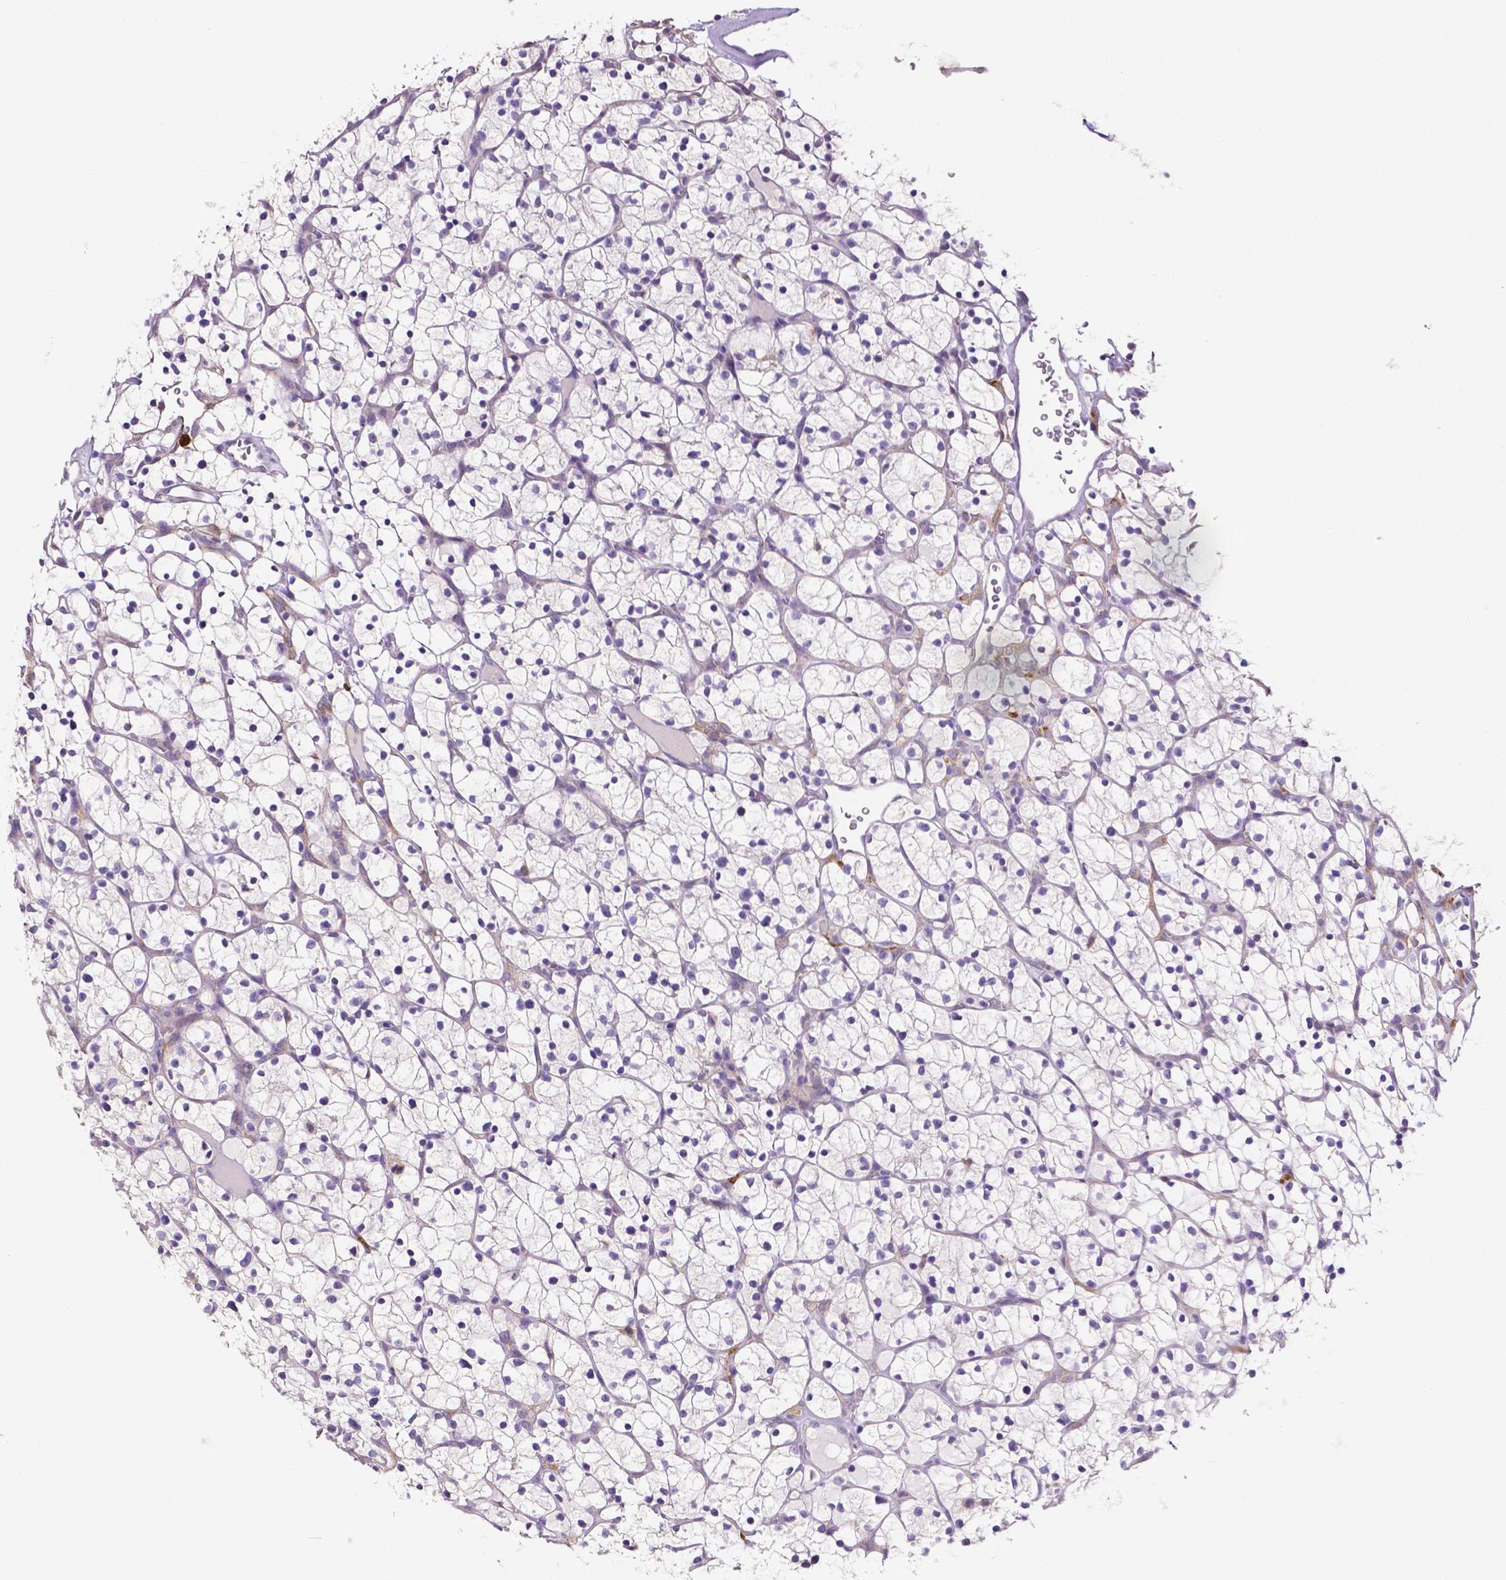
{"staining": {"intensity": "negative", "quantity": "none", "location": "none"}, "tissue": "renal cancer", "cell_type": "Tumor cells", "image_type": "cancer", "snomed": [{"axis": "morphology", "description": "Adenocarcinoma, NOS"}, {"axis": "topography", "description": "Kidney"}], "caption": "The micrograph exhibits no significant expression in tumor cells of adenocarcinoma (renal).", "gene": "MMP9", "patient": {"sex": "female", "age": 64}}